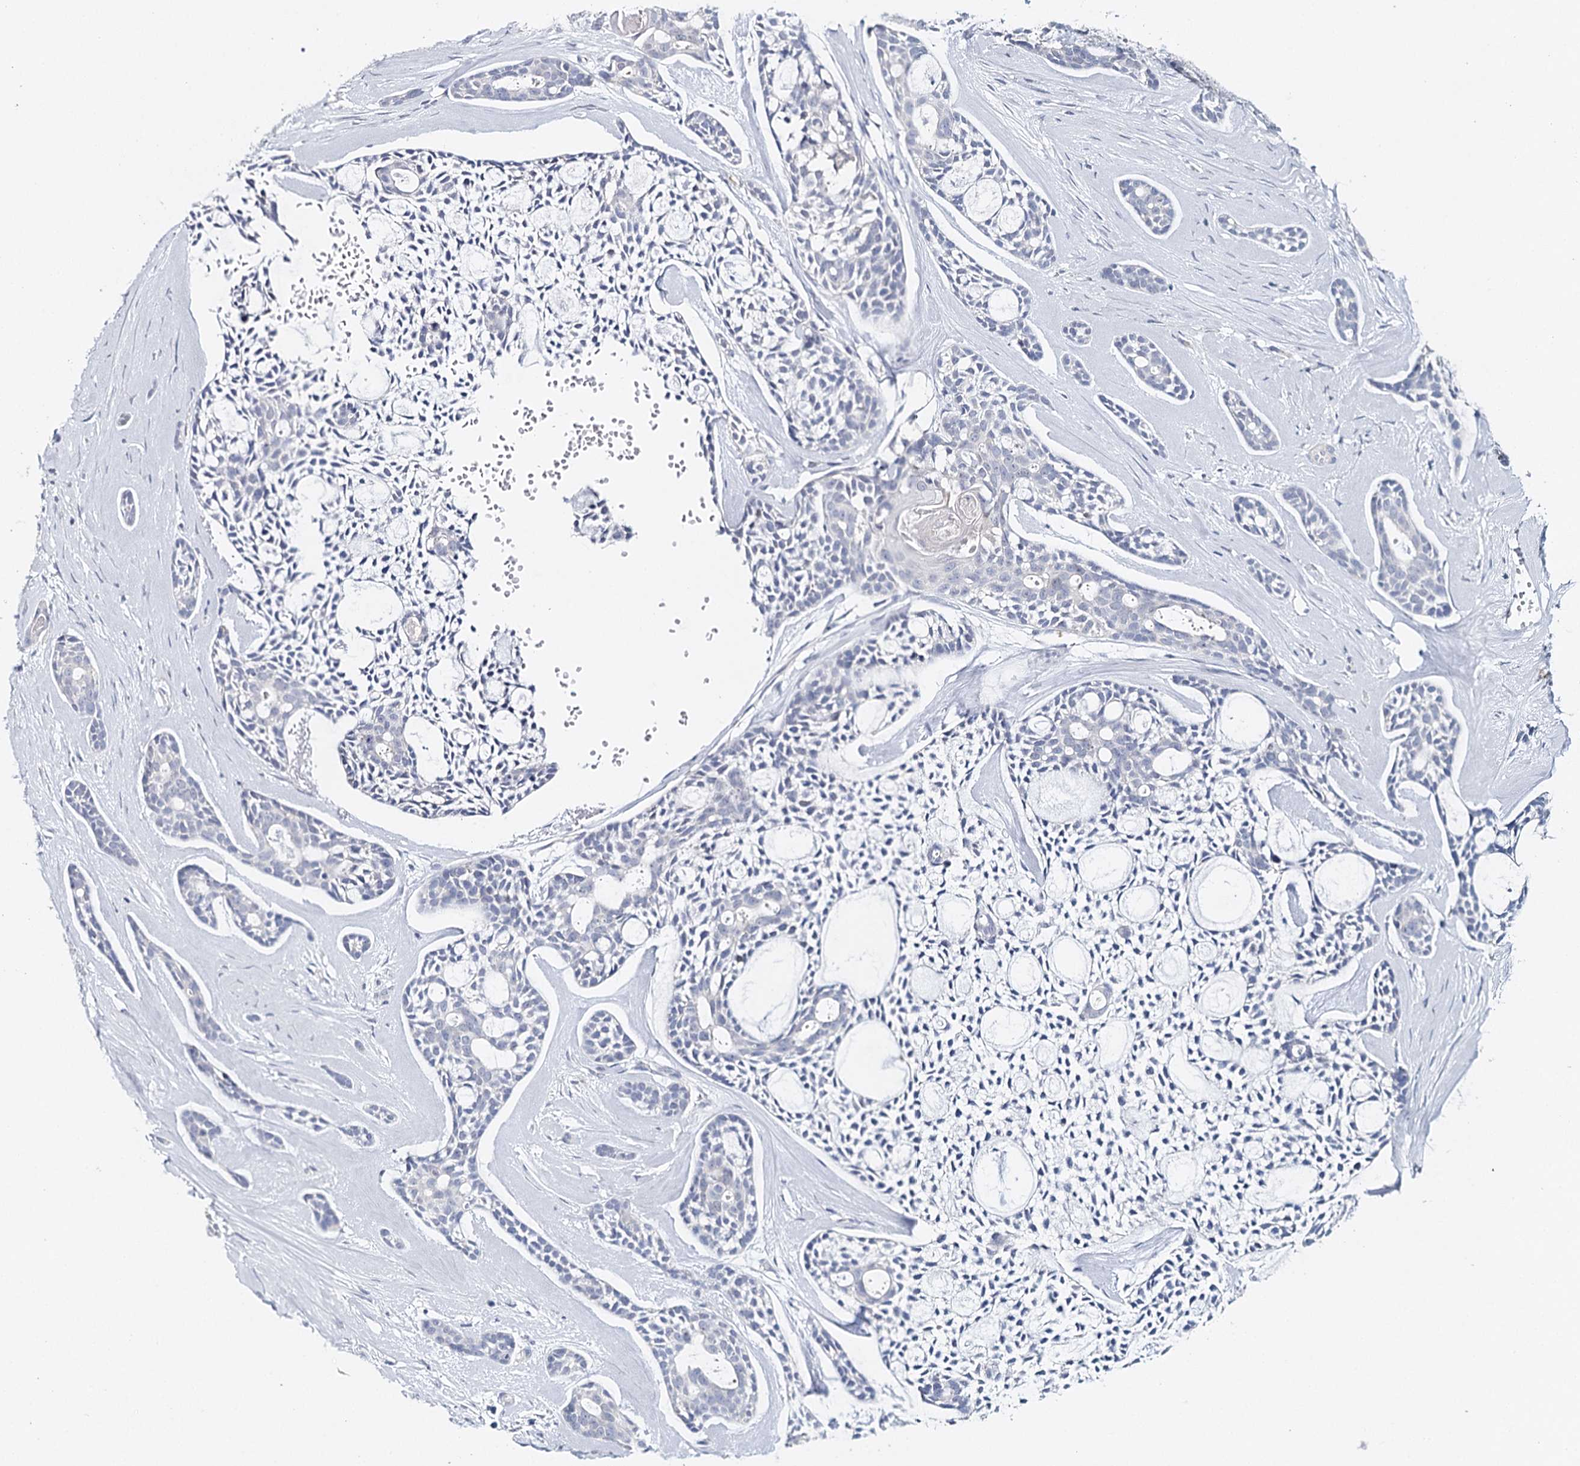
{"staining": {"intensity": "negative", "quantity": "none", "location": "none"}, "tissue": "head and neck cancer", "cell_type": "Tumor cells", "image_type": "cancer", "snomed": [{"axis": "morphology", "description": "Adenocarcinoma, NOS"}, {"axis": "topography", "description": "Subcutis"}, {"axis": "topography", "description": "Head-Neck"}], "caption": "A photomicrograph of head and neck adenocarcinoma stained for a protein shows no brown staining in tumor cells.", "gene": "TP53", "patient": {"sex": "female", "age": 73}}